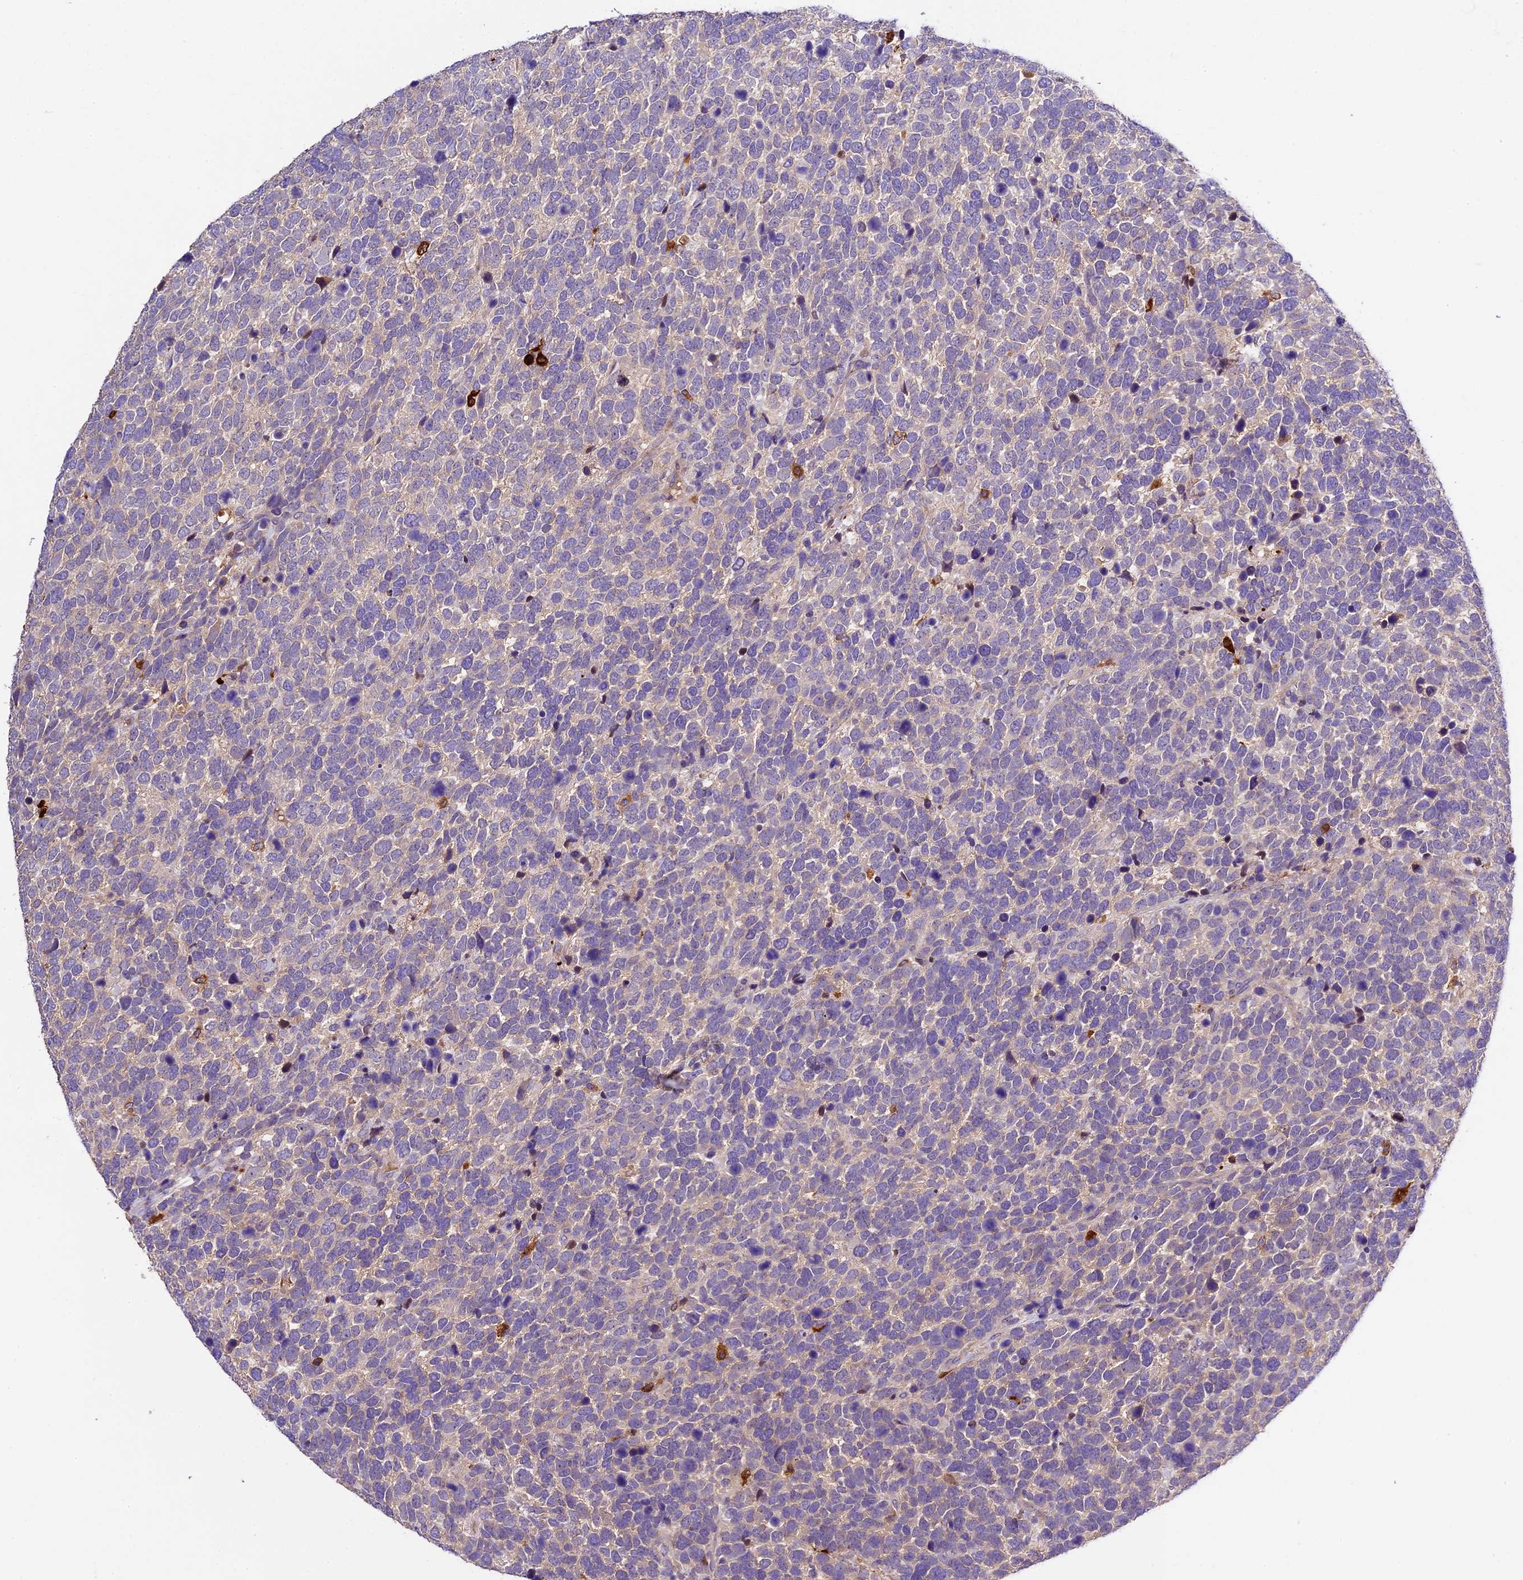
{"staining": {"intensity": "negative", "quantity": "none", "location": "none"}, "tissue": "urothelial cancer", "cell_type": "Tumor cells", "image_type": "cancer", "snomed": [{"axis": "morphology", "description": "Urothelial carcinoma, High grade"}, {"axis": "topography", "description": "Urinary bladder"}], "caption": "Immunohistochemistry photomicrograph of neoplastic tissue: urothelial cancer stained with DAB (3,3'-diaminobenzidine) reveals no significant protein staining in tumor cells.", "gene": "CILP2", "patient": {"sex": "female", "age": 82}}